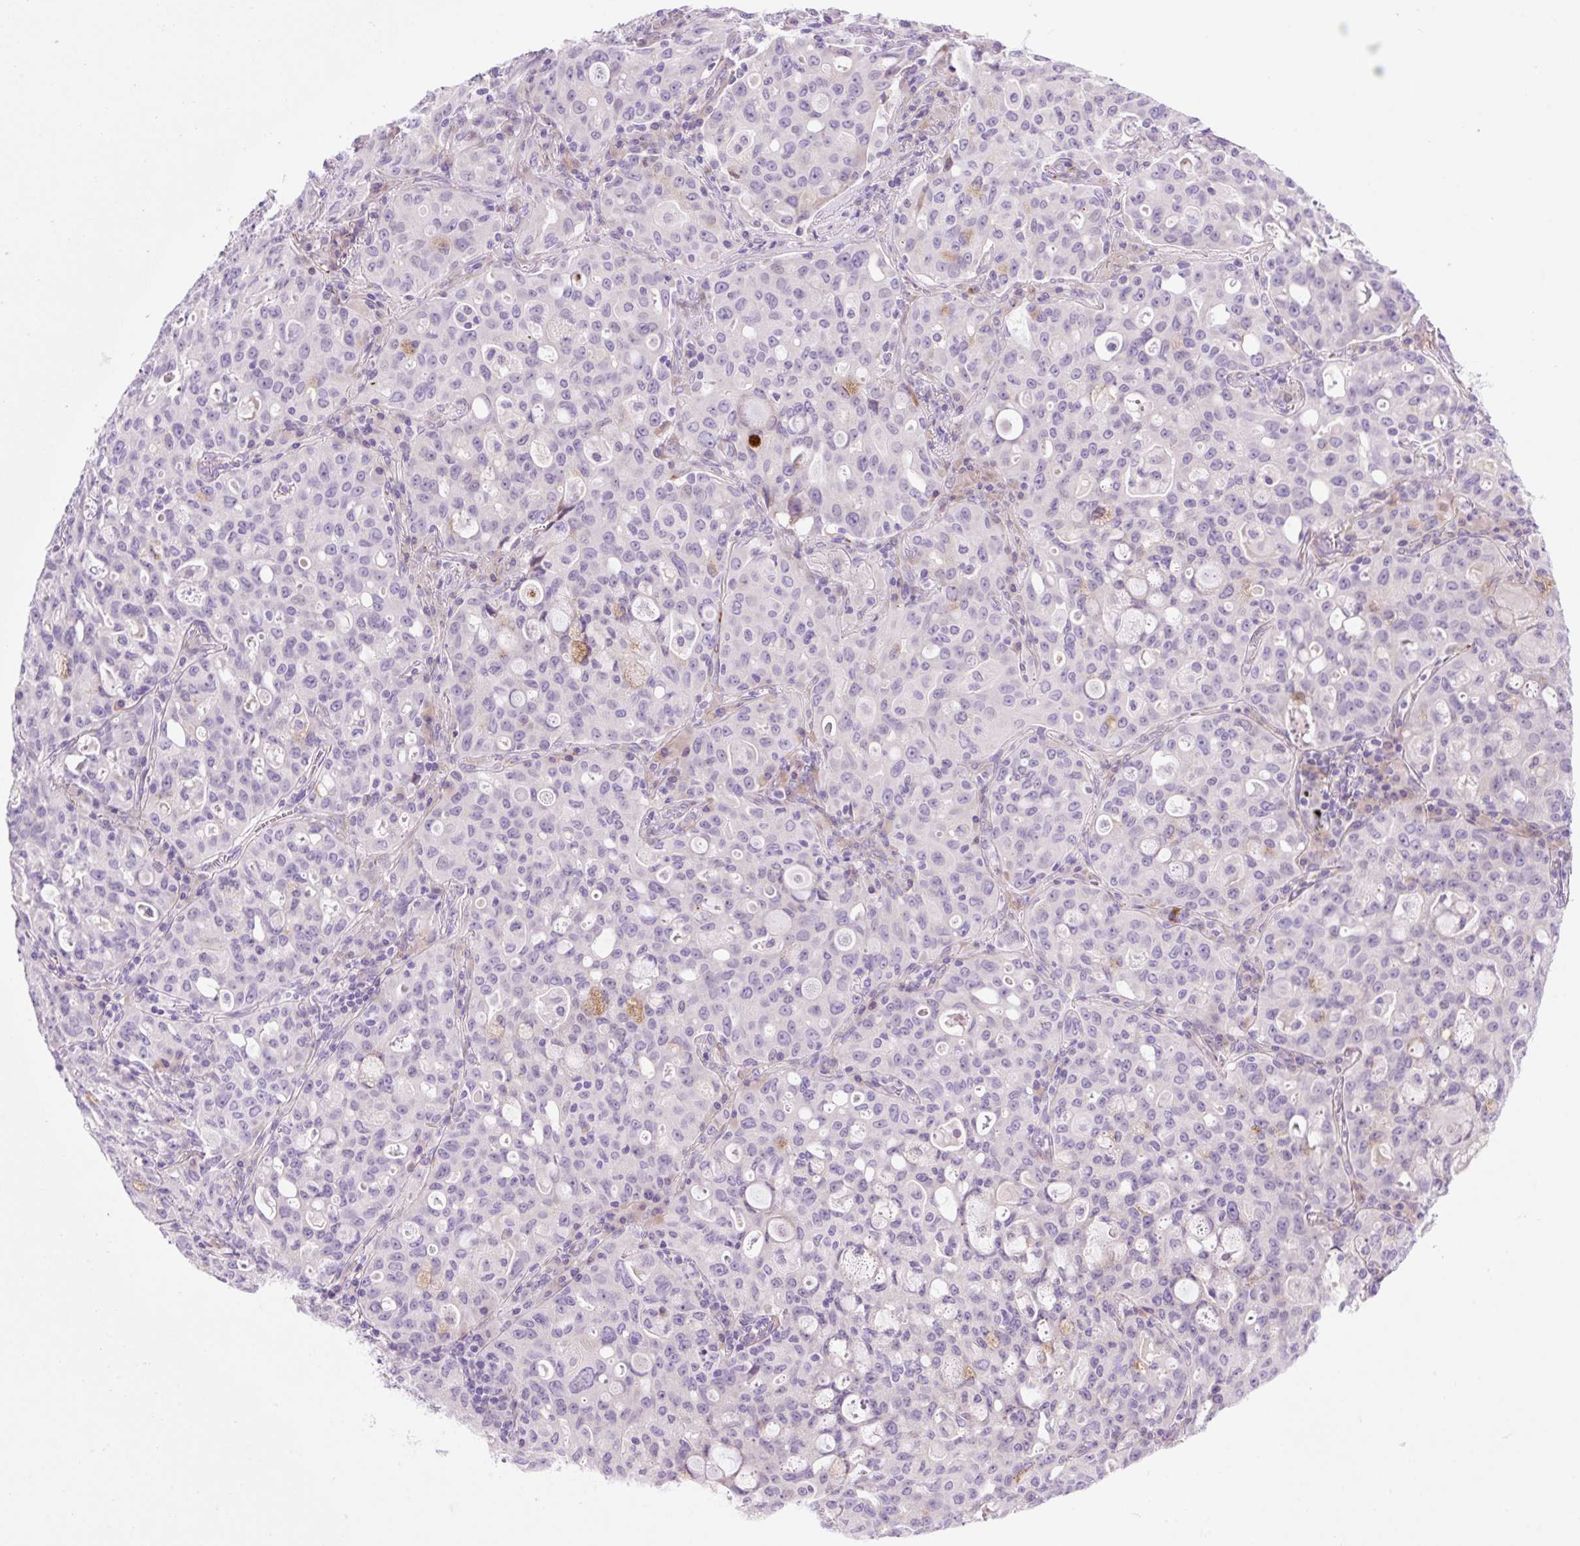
{"staining": {"intensity": "negative", "quantity": "none", "location": "none"}, "tissue": "lung cancer", "cell_type": "Tumor cells", "image_type": "cancer", "snomed": [{"axis": "morphology", "description": "Adenocarcinoma, NOS"}, {"axis": "topography", "description": "Lung"}], "caption": "Tumor cells are negative for brown protein staining in lung cancer.", "gene": "ZNF121", "patient": {"sex": "female", "age": 44}}